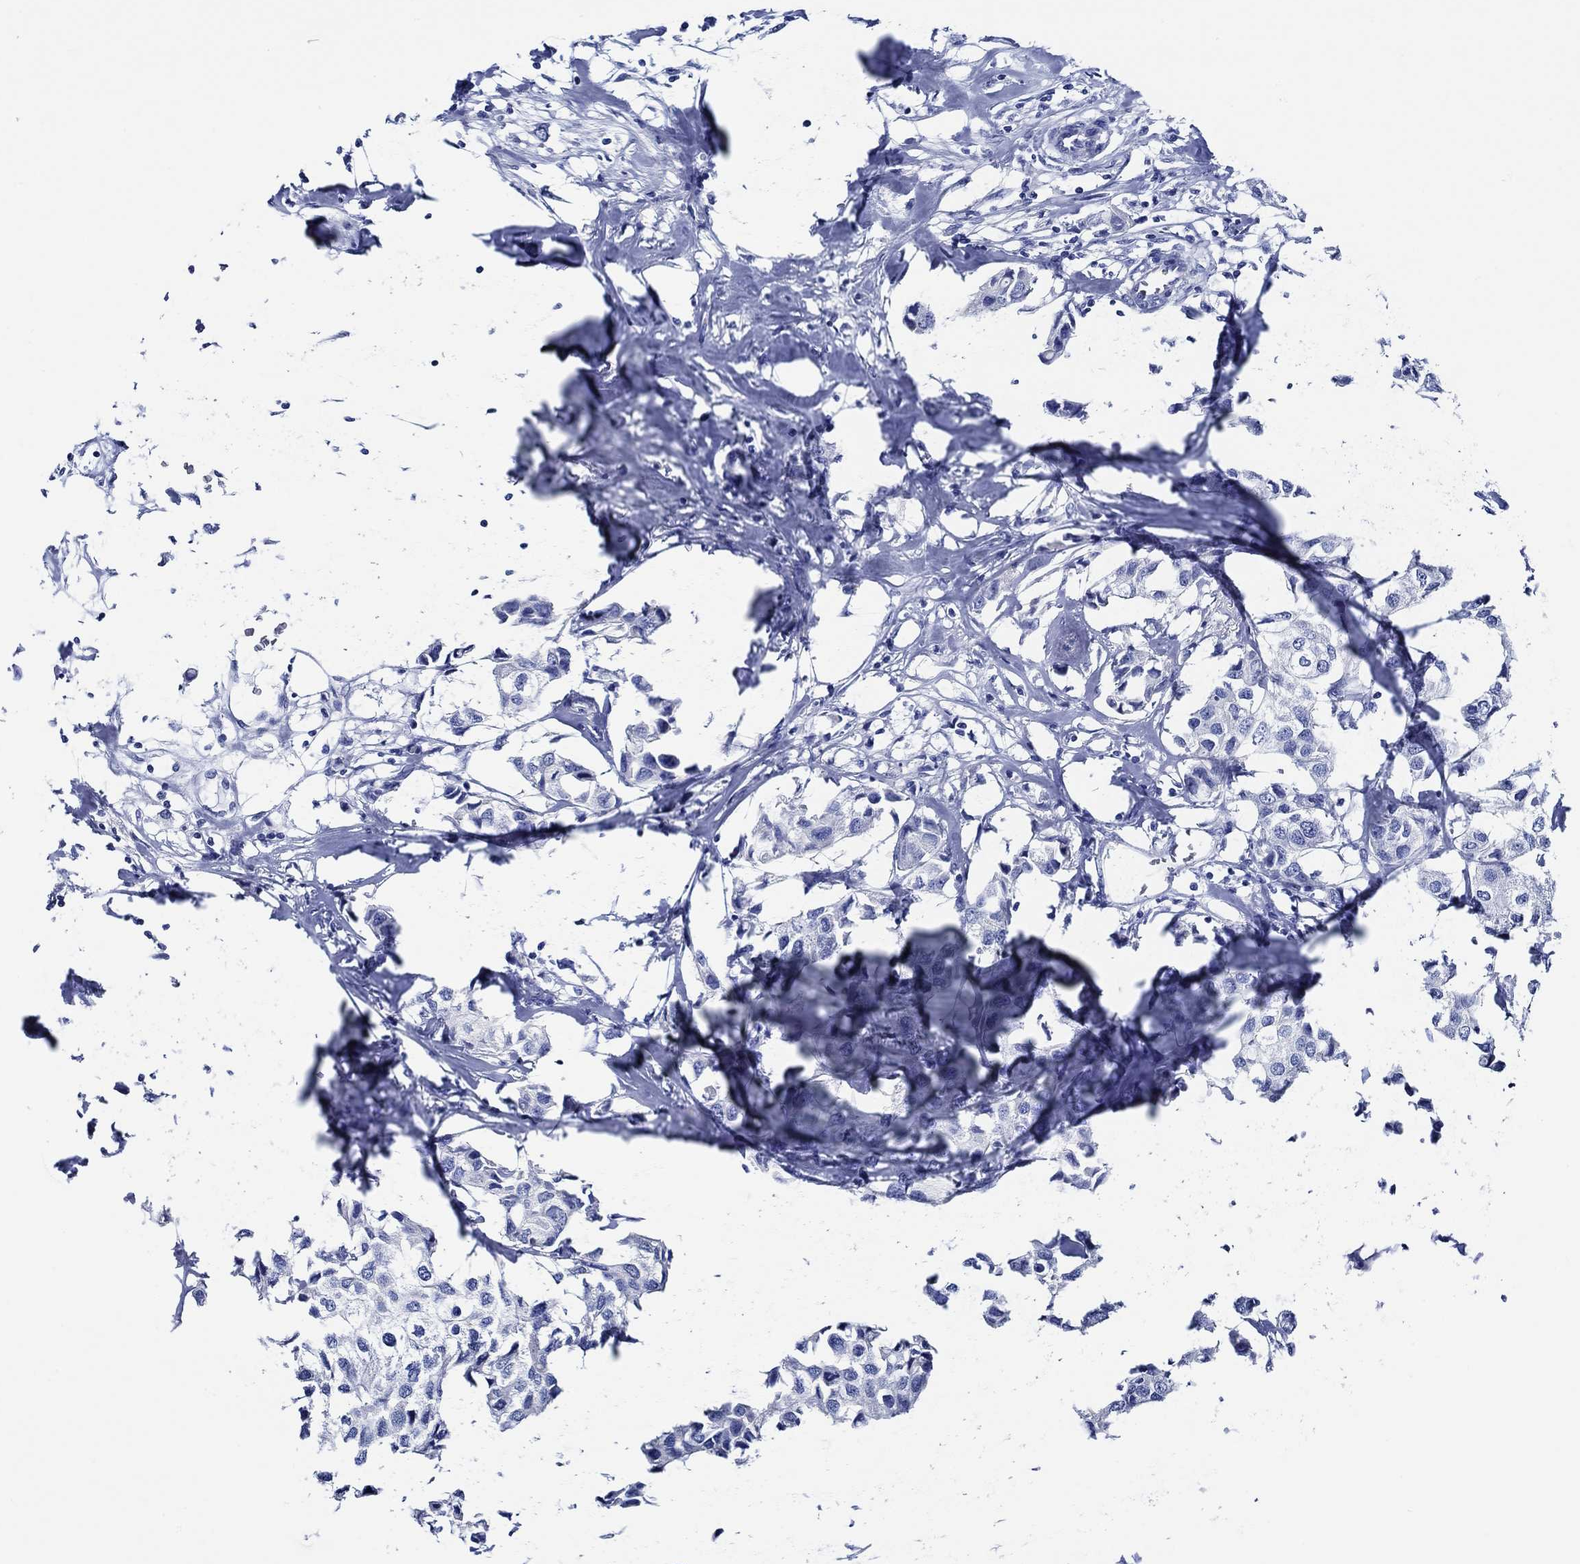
{"staining": {"intensity": "negative", "quantity": "none", "location": "none"}, "tissue": "breast cancer", "cell_type": "Tumor cells", "image_type": "cancer", "snomed": [{"axis": "morphology", "description": "Duct carcinoma"}, {"axis": "topography", "description": "Breast"}], "caption": "This micrograph is of breast cancer stained with immunohistochemistry to label a protein in brown with the nuclei are counter-stained blue. There is no staining in tumor cells.", "gene": "WDR62", "patient": {"sex": "female", "age": 80}}